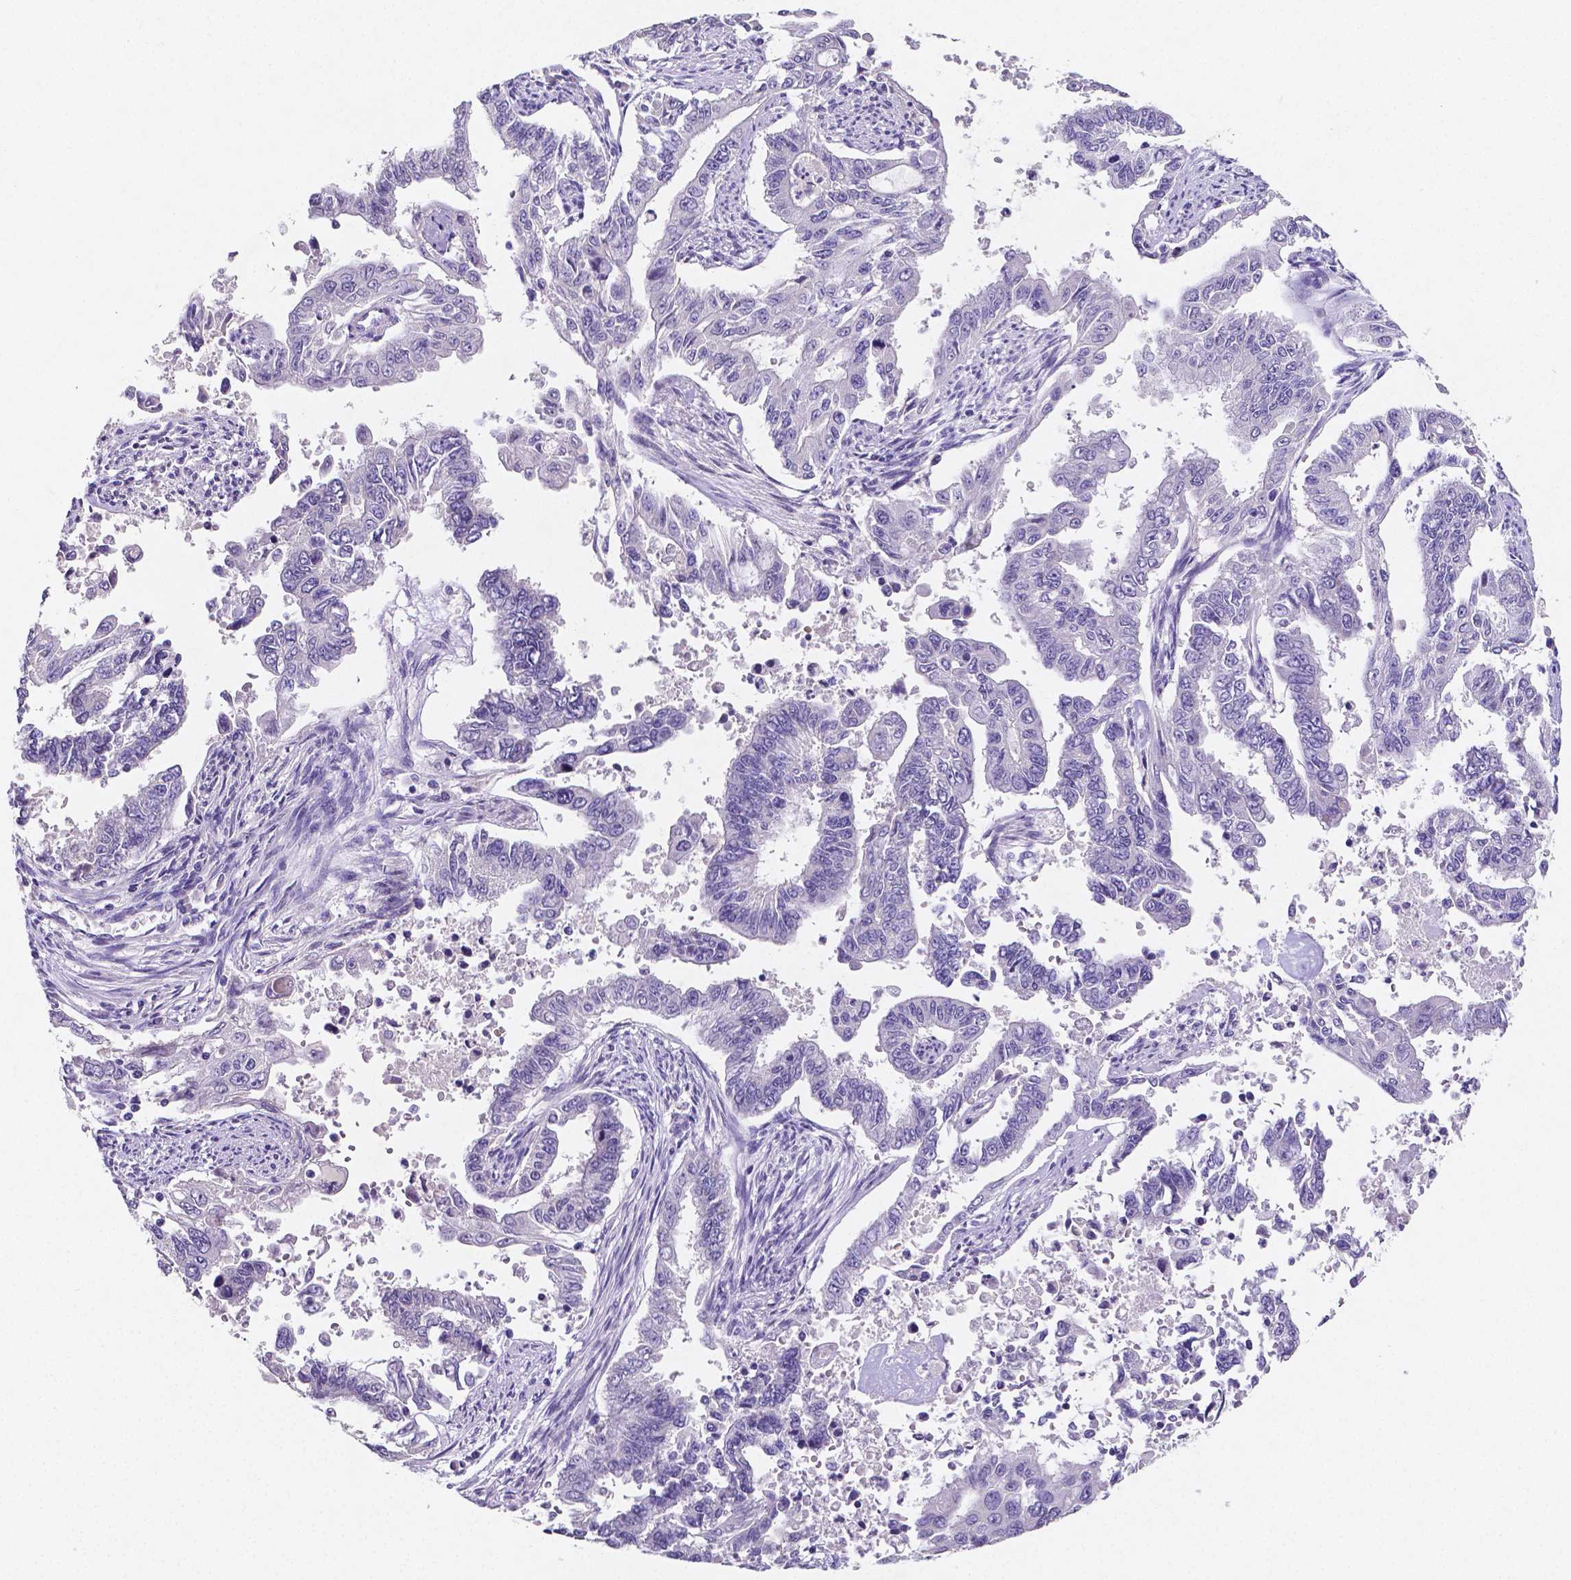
{"staining": {"intensity": "negative", "quantity": "none", "location": "none"}, "tissue": "endometrial cancer", "cell_type": "Tumor cells", "image_type": "cancer", "snomed": [{"axis": "morphology", "description": "Adenocarcinoma, NOS"}, {"axis": "topography", "description": "Uterus"}], "caption": "High power microscopy histopathology image of an immunohistochemistry image of endometrial adenocarcinoma, revealing no significant staining in tumor cells.", "gene": "SATB2", "patient": {"sex": "female", "age": 59}}